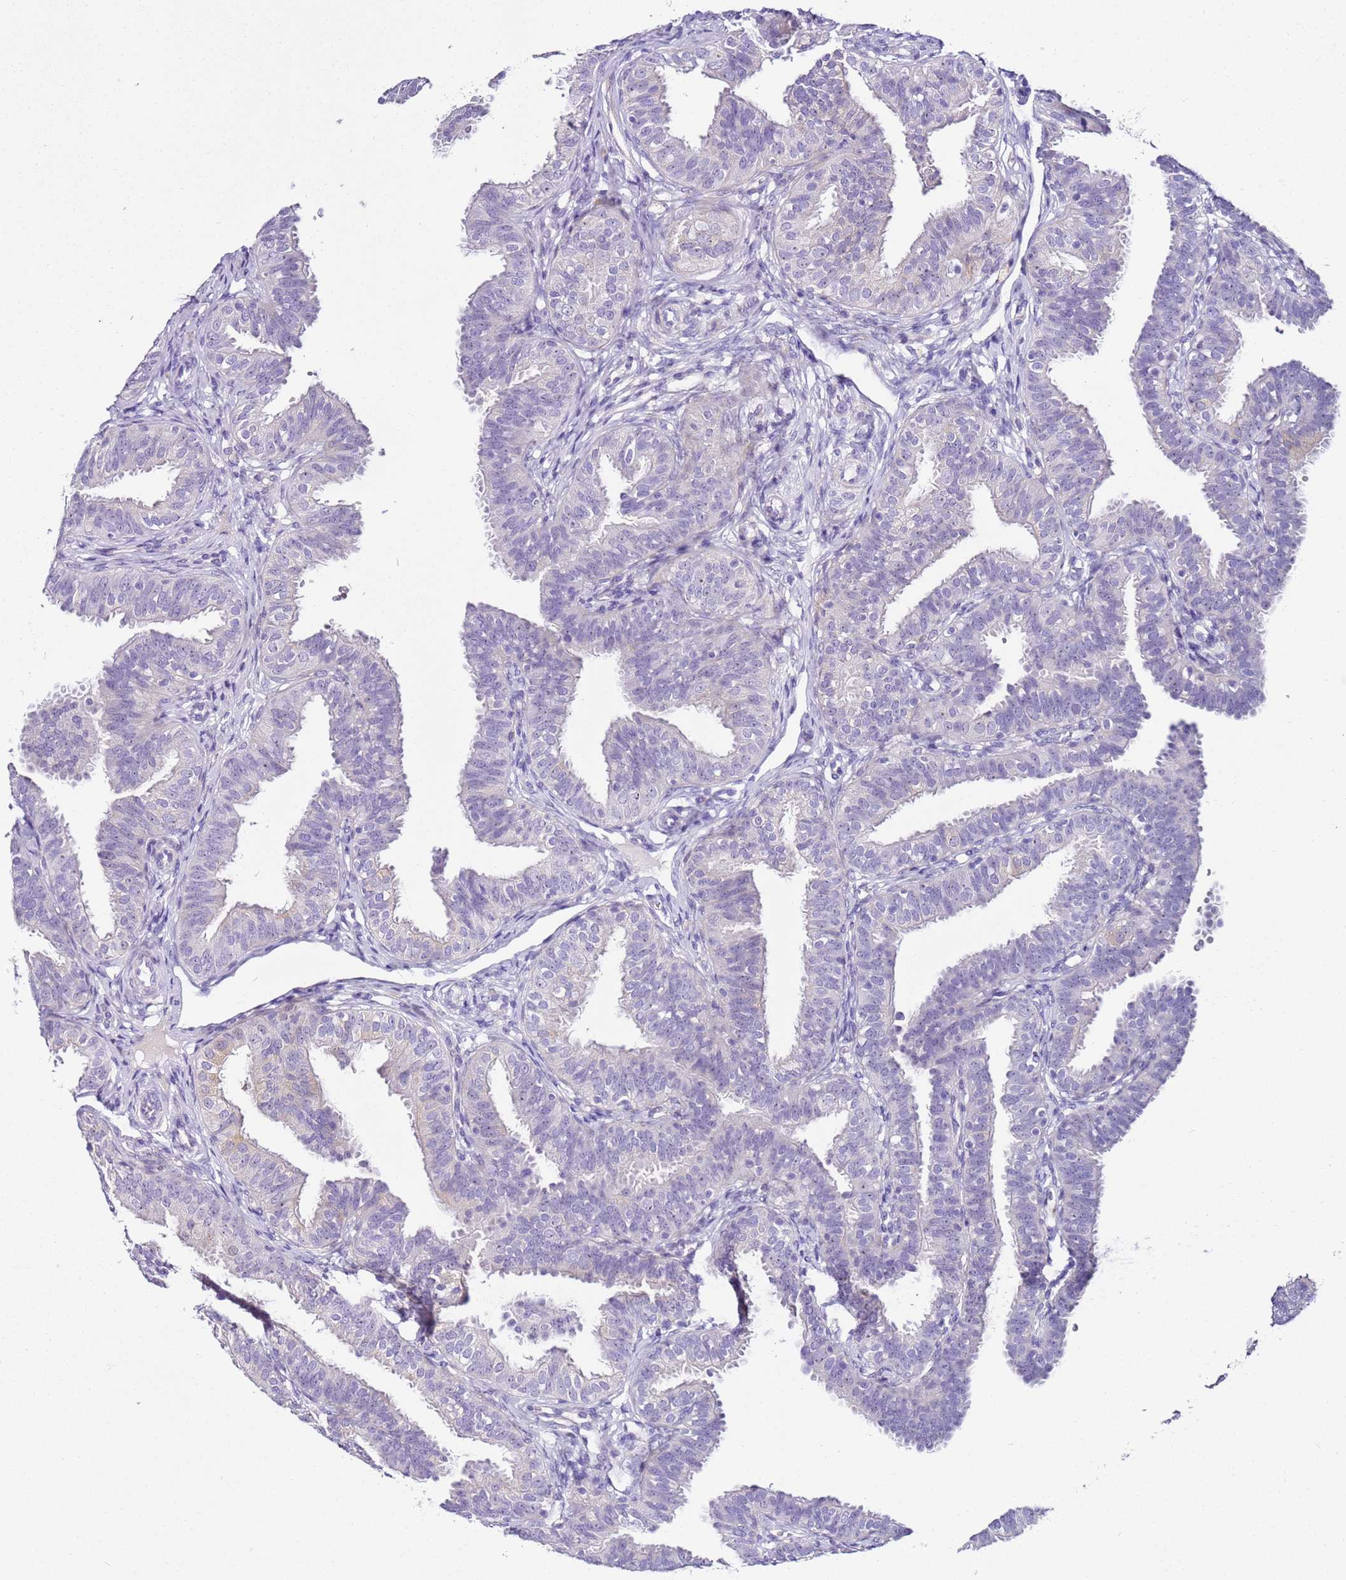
{"staining": {"intensity": "negative", "quantity": "none", "location": "none"}, "tissue": "fallopian tube", "cell_type": "Glandular cells", "image_type": "normal", "snomed": [{"axis": "morphology", "description": "Normal tissue, NOS"}, {"axis": "topography", "description": "Fallopian tube"}], "caption": "Immunohistochemical staining of unremarkable fallopian tube demonstrates no significant positivity in glandular cells. Brightfield microscopy of IHC stained with DAB (3,3'-diaminobenzidine) (brown) and hematoxylin (blue), captured at high magnification.", "gene": "HGD", "patient": {"sex": "female", "age": 35}}